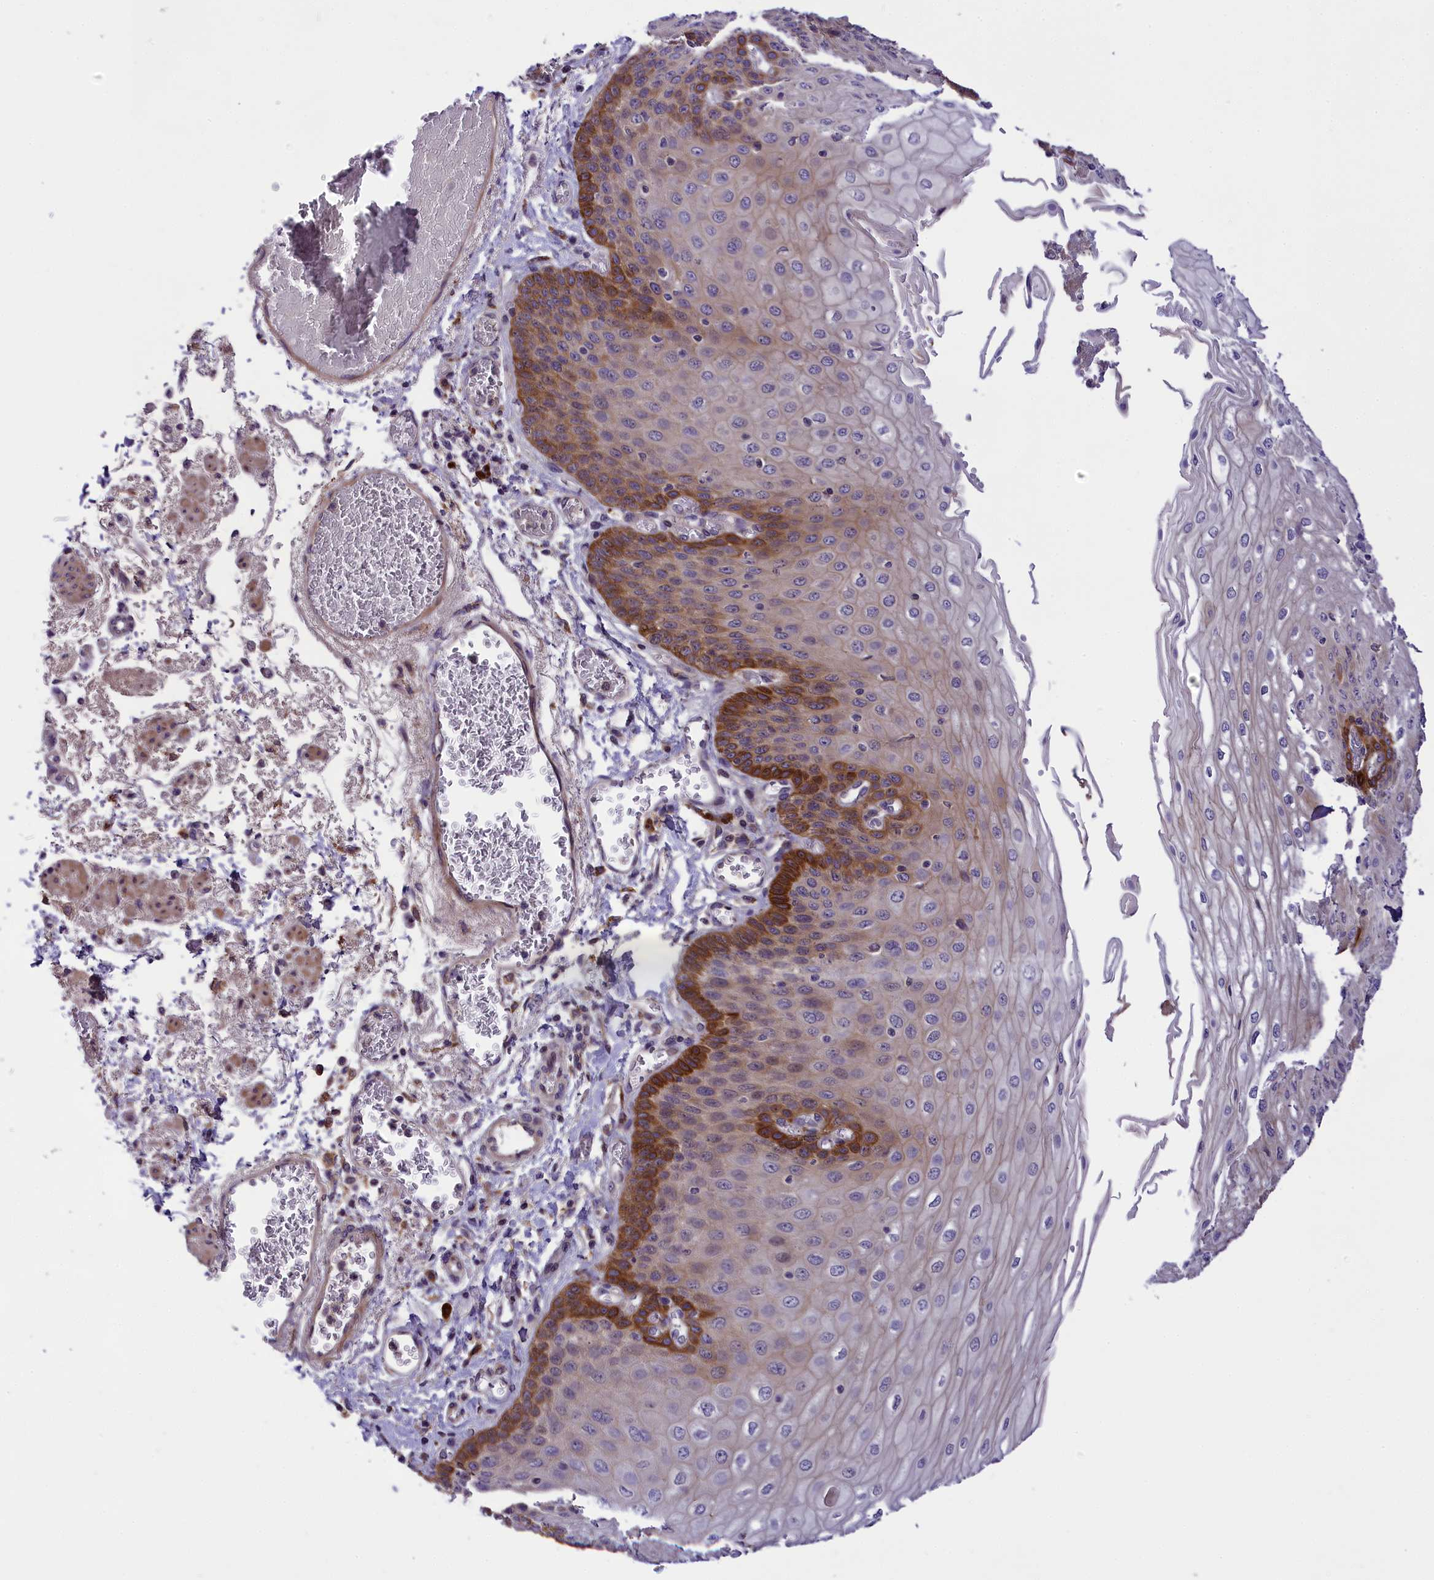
{"staining": {"intensity": "strong", "quantity": "<25%", "location": "cytoplasmic/membranous"}, "tissue": "esophagus", "cell_type": "Squamous epithelial cells", "image_type": "normal", "snomed": [{"axis": "morphology", "description": "Normal tissue, NOS"}, {"axis": "topography", "description": "Esophagus"}], "caption": "Immunohistochemistry (IHC) image of normal esophagus stained for a protein (brown), which reveals medium levels of strong cytoplasmic/membranous expression in about <25% of squamous epithelial cells.", "gene": "ABCC10", "patient": {"sex": "male", "age": 81}}